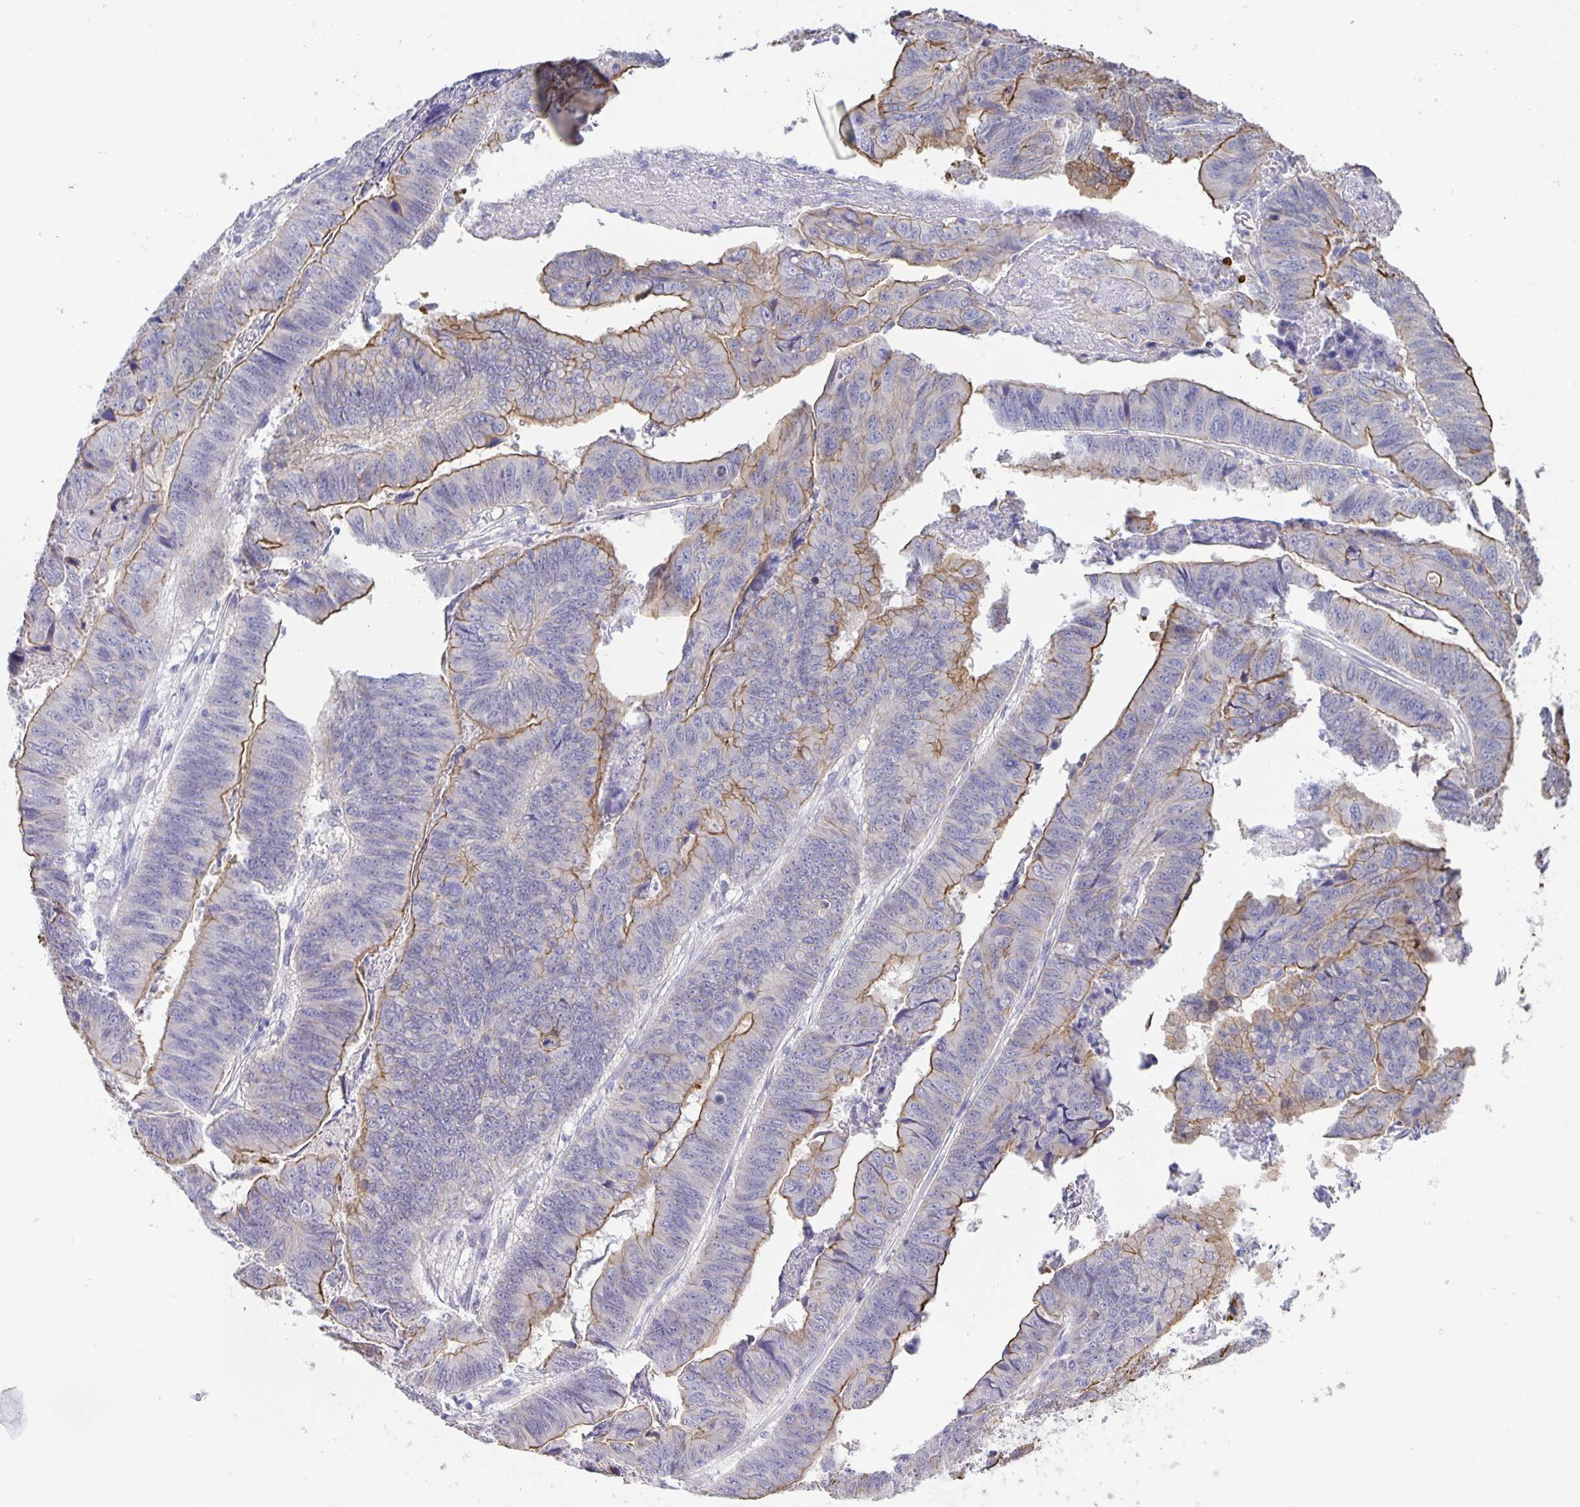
{"staining": {"intensity": "moderate", "quantity": "25%-75%", "location": "cytoplasmic/membranous"}, "tissue": "stomach cancer", "cell_type": "Tumor cells", "image_type": "cancer", "snomed": [{"axis": "morphology", "description": "Adenocarcinoma, NOS"}, {"axis": "topography", "description": "Stomach, lower"}], "caption": "A micrograph showing moderate cytoplasmic/membranous staining in approximately 25%-75% of tumor cells in stomach cancer (adenocarcinoma), as visualized by brown immunohistochemical staining.", "gene": "PTPN3", "patient": {"sex": "male", "age": 77}}